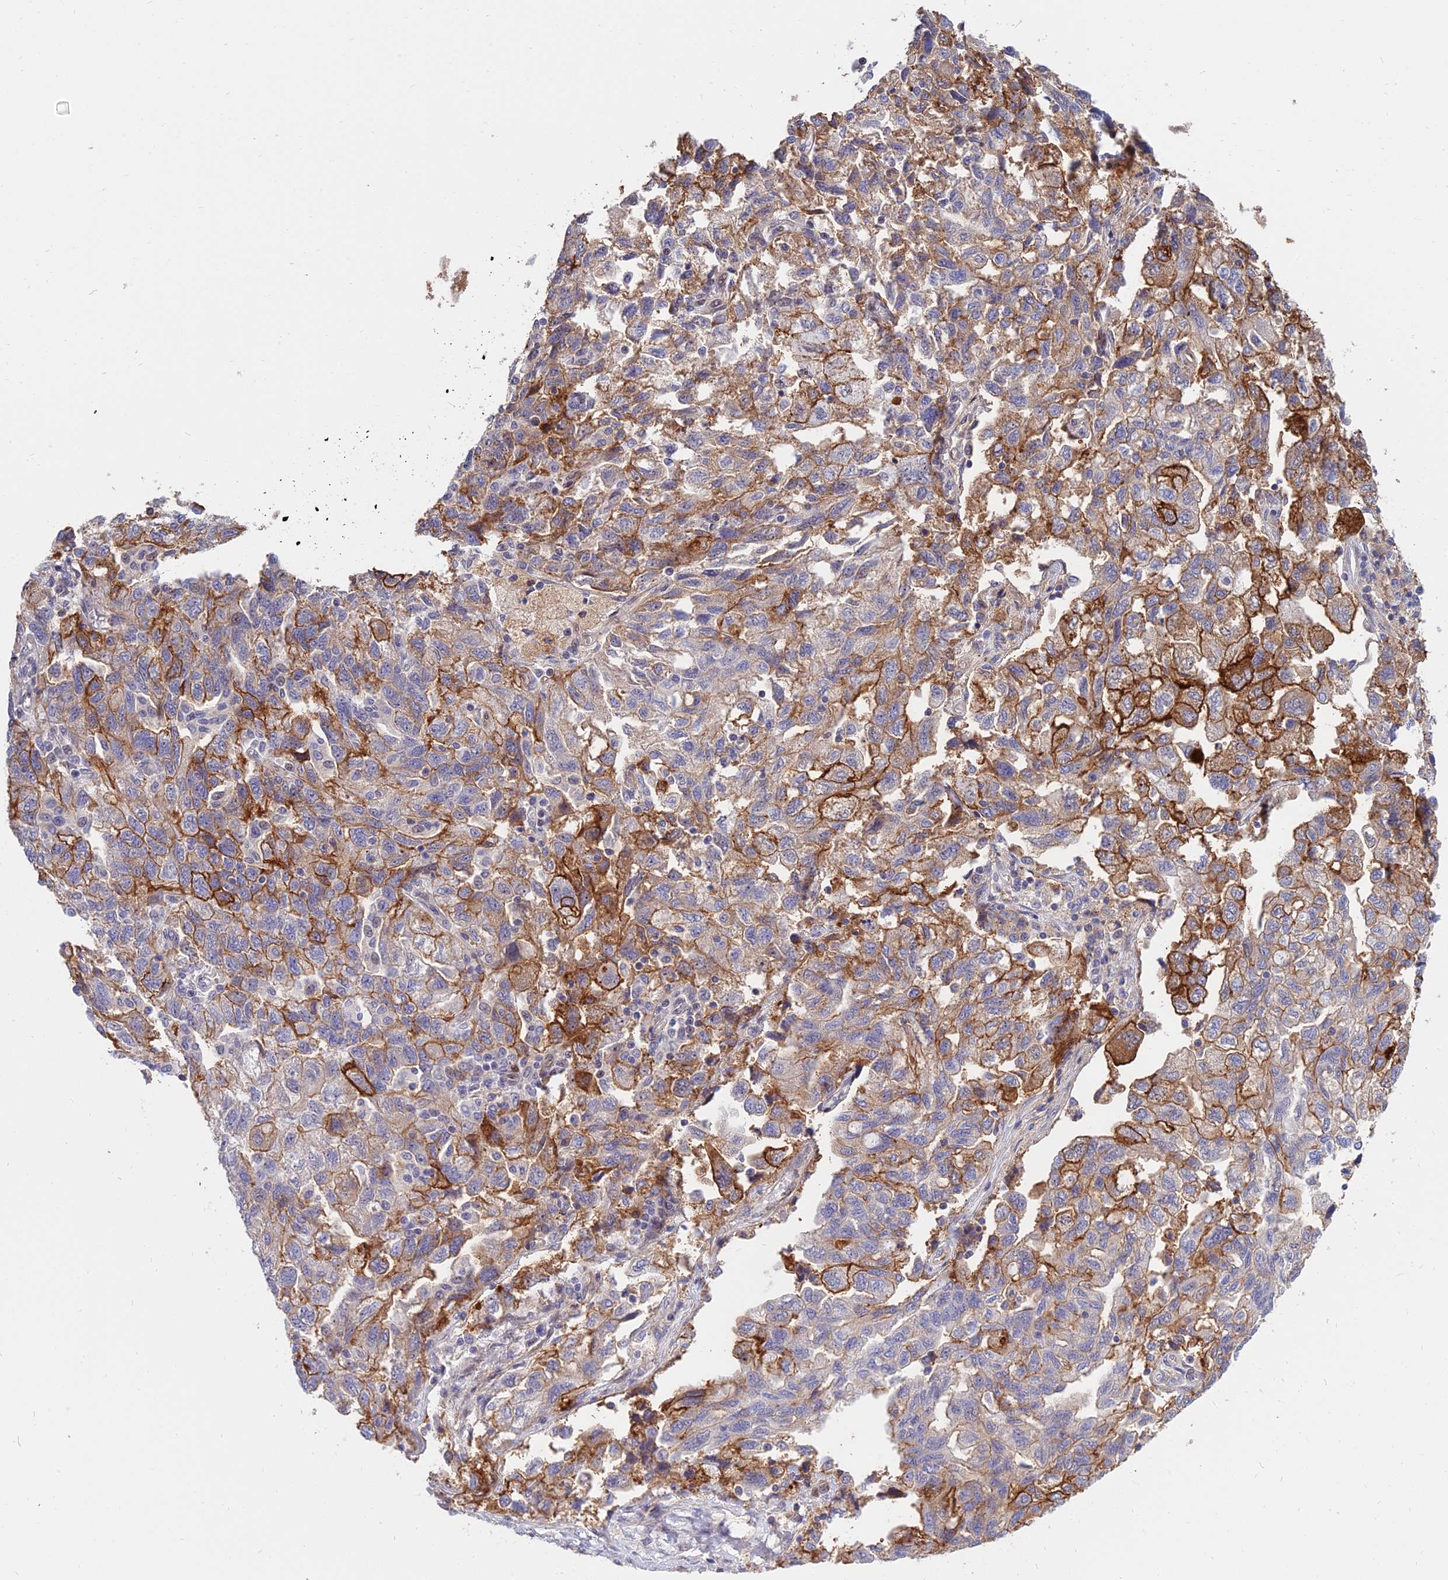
{"staining": {"intensity": "moderate", "quantity": "25%-75%", "location": "cytoplasmic/membranous"}, "tissue": "ovarian cancer", "cell_type": "Tumor cells", "image_type": "cancer", "snomed": [{"axis": "morphology", "description": "Carcinoma, NOS"}, {"axis": "morphology", "description": "Cystadenocarcinoma, serous, NOS"}, {"axis": "topography", "description": "Ovary"}], "caption": "High-magnification brightfield microscopy of ovarian serous cystadenocarcinoma stained with DAB (brown) and counterstained with hematoxylin (blue). tumor cells exhibit moderate cytoplasmic/membranous expression is identified in about25%-75% of cells.", "gene": "TRIM43B", "patient": {"sex": "female", "age": 69}}